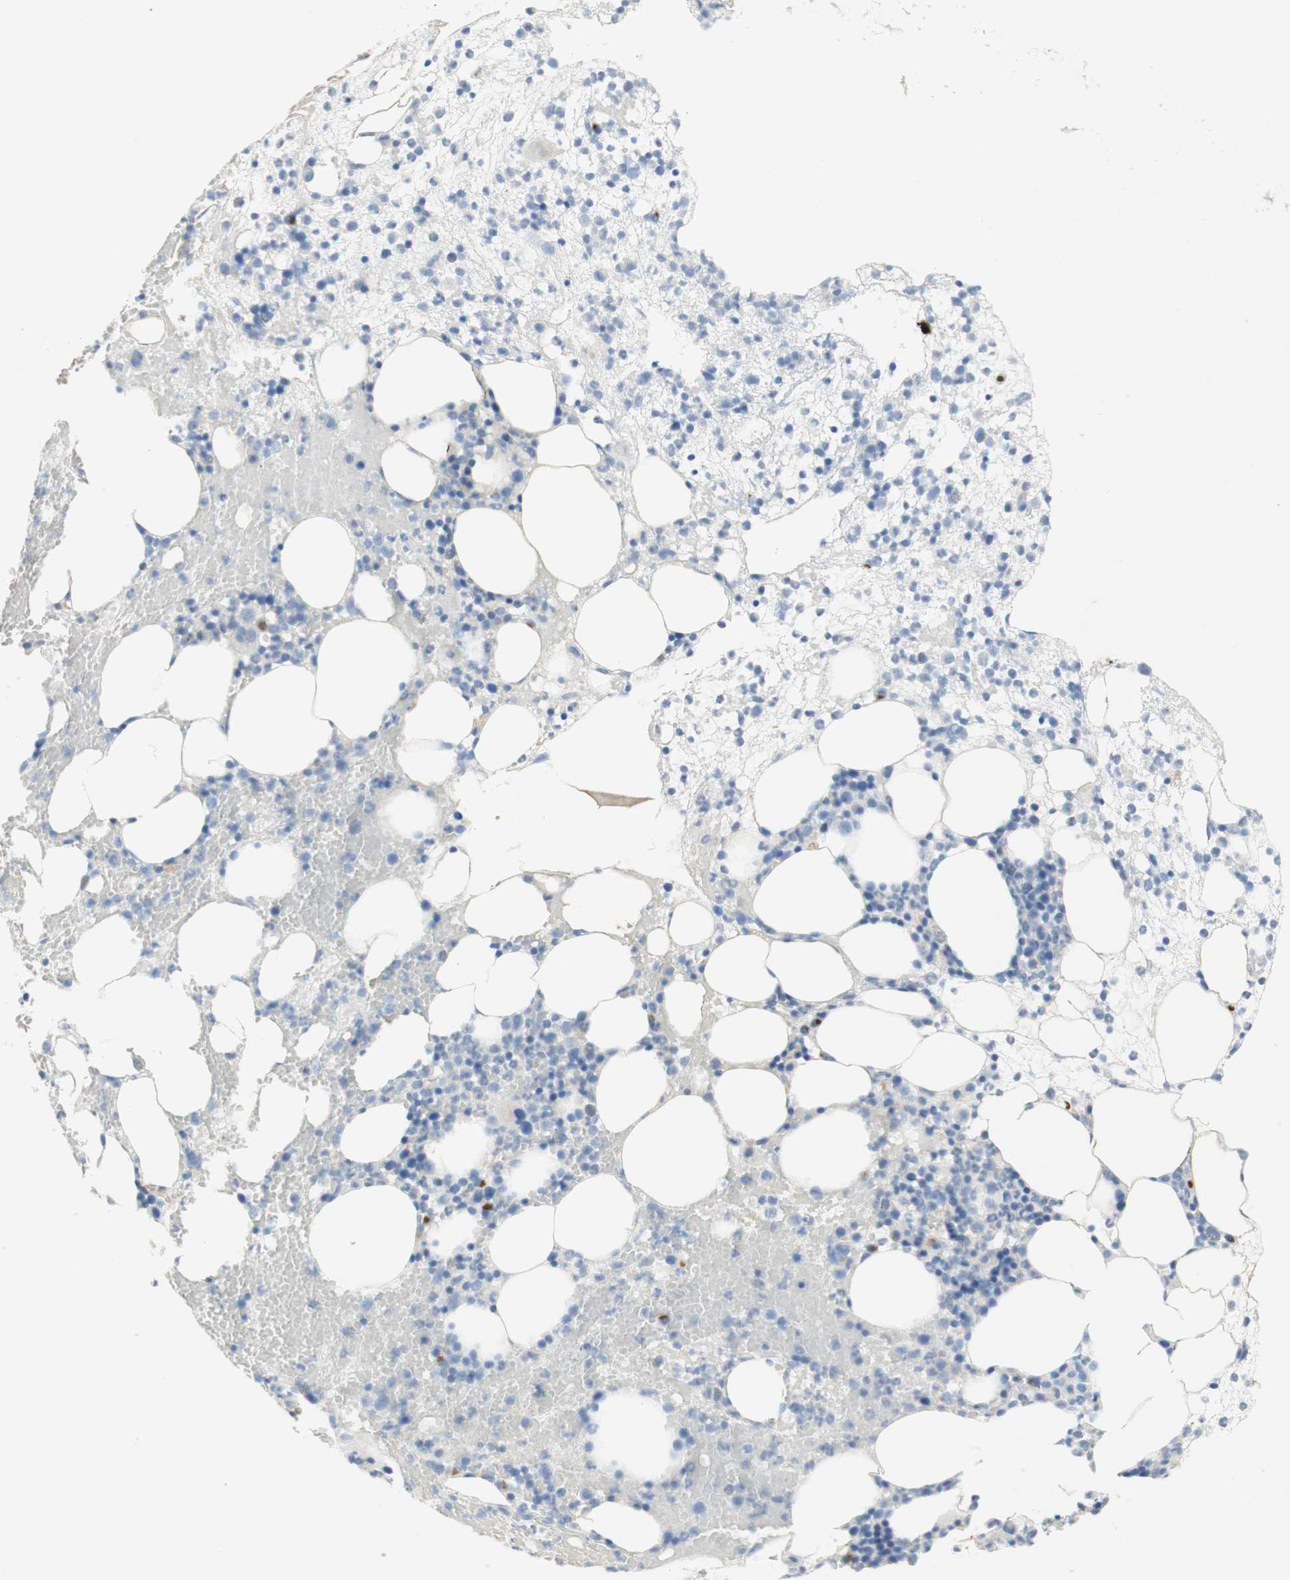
{"staining": {"intensity": "strong", "quantity": "<25%", "location": "cytoplasmic/membranous"}, "tissue": "bone marrow", "cell_type": "Hematopoietic cells", "image_type": "normal", "snomed": [{"axis": "morphology", "description": "Normal tissue, NOS"}, {"axis": "morphology", "description": "Inflammation, NOS"}, {"axis": "topography", "description": "Bone marrow"}], "caption": "Hematopoietic cells demonstrate strong cytoplasmic/membranous positivity in about <25% of cells in normal bone marrow.", "gene": "MANEA", "patient": {"sex": "female", "age": 79}}